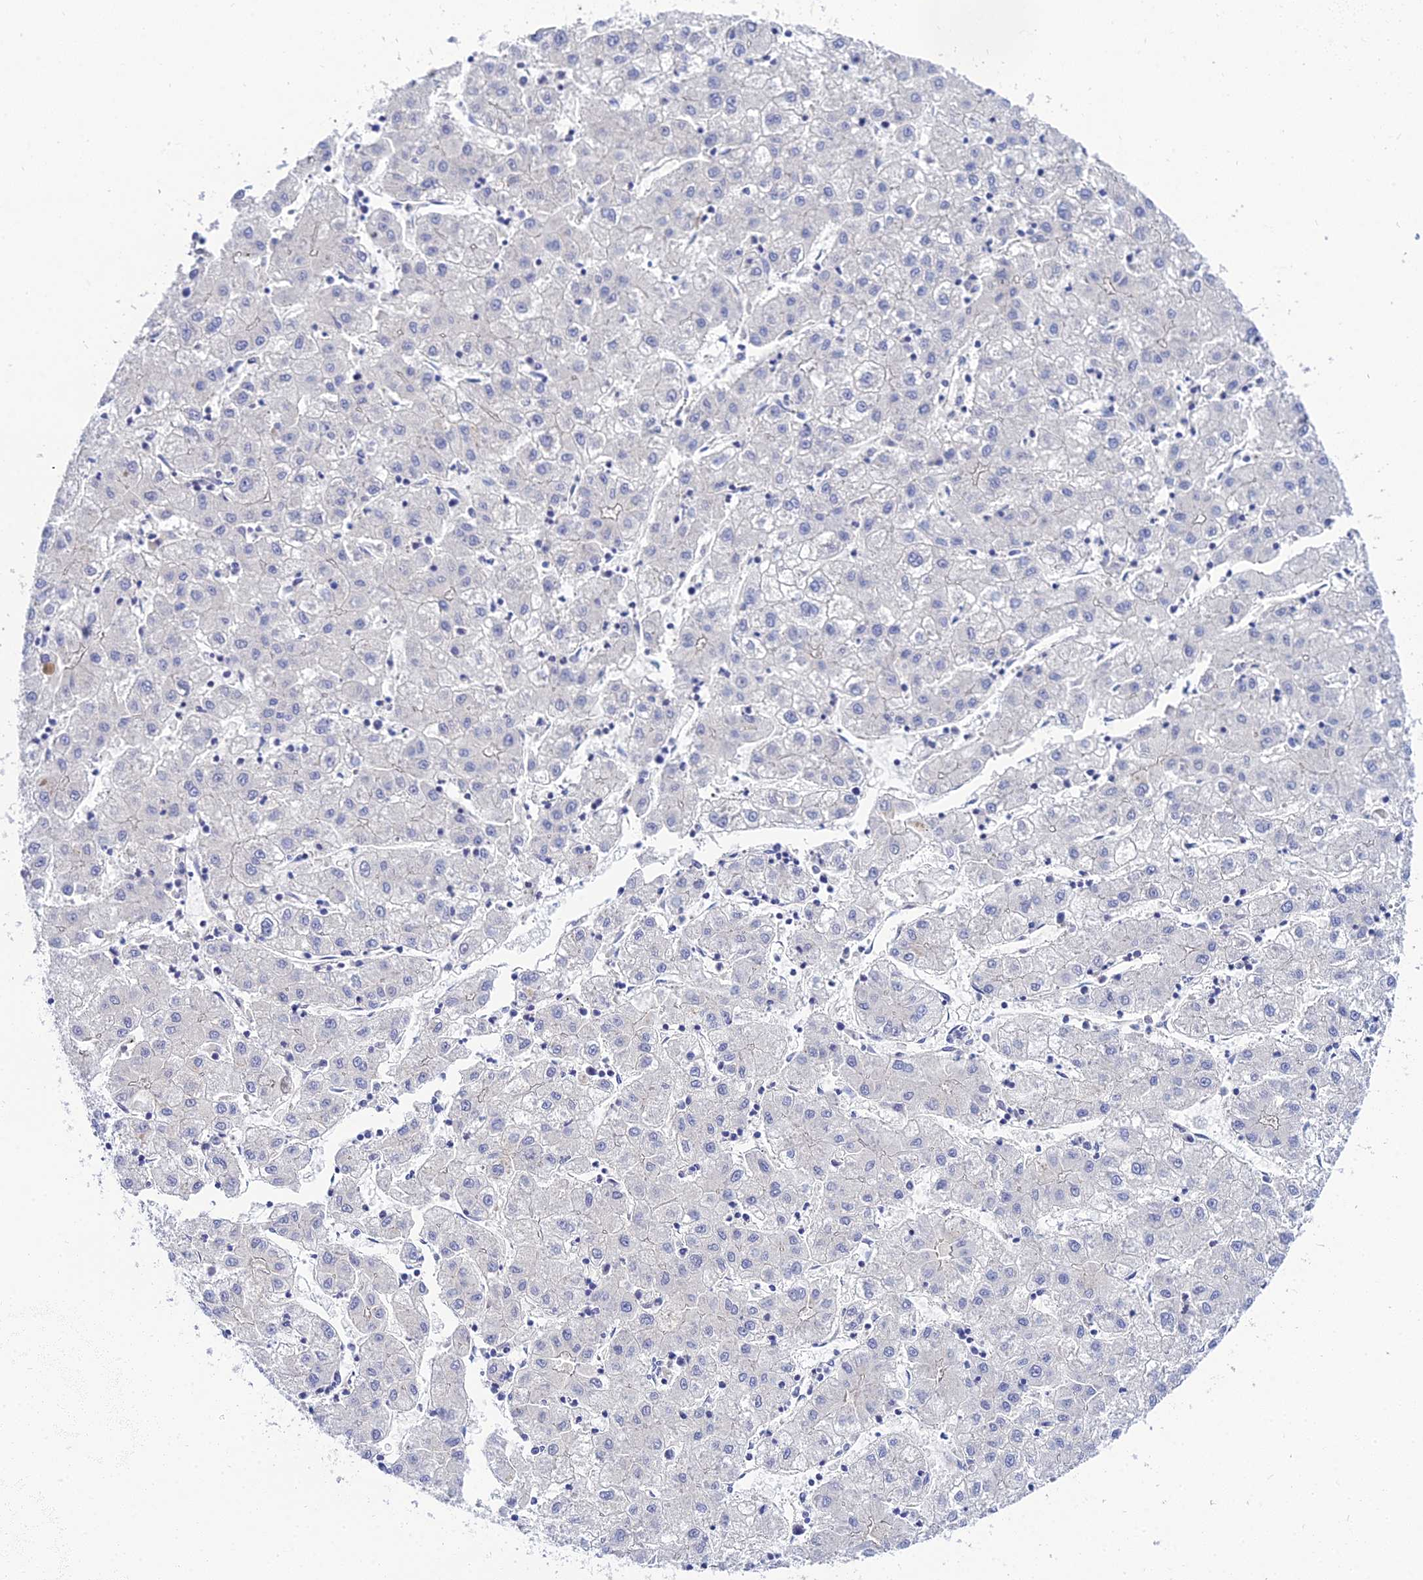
{"staining": {"intensity": "negative", "quantity": "none", "location": "none"}, "tissue": "liver cancer", "cell_type": "Tumor cells", "image_type": "cancer", "snomed": [{"axis": "morphology", "description": "Carcinoma, Hepatocellular, NOS"}, {"axis": "topography", "description": "Liver"}], "caption": "Tumor cells show no significant positivity in liver cancer (hepatocellular carcinoma). (DAB immunohistochemistry with hematoxylin counter stain).", "gene": "APOBEC3H", "patient": {"sex": "male", "age": 72}}